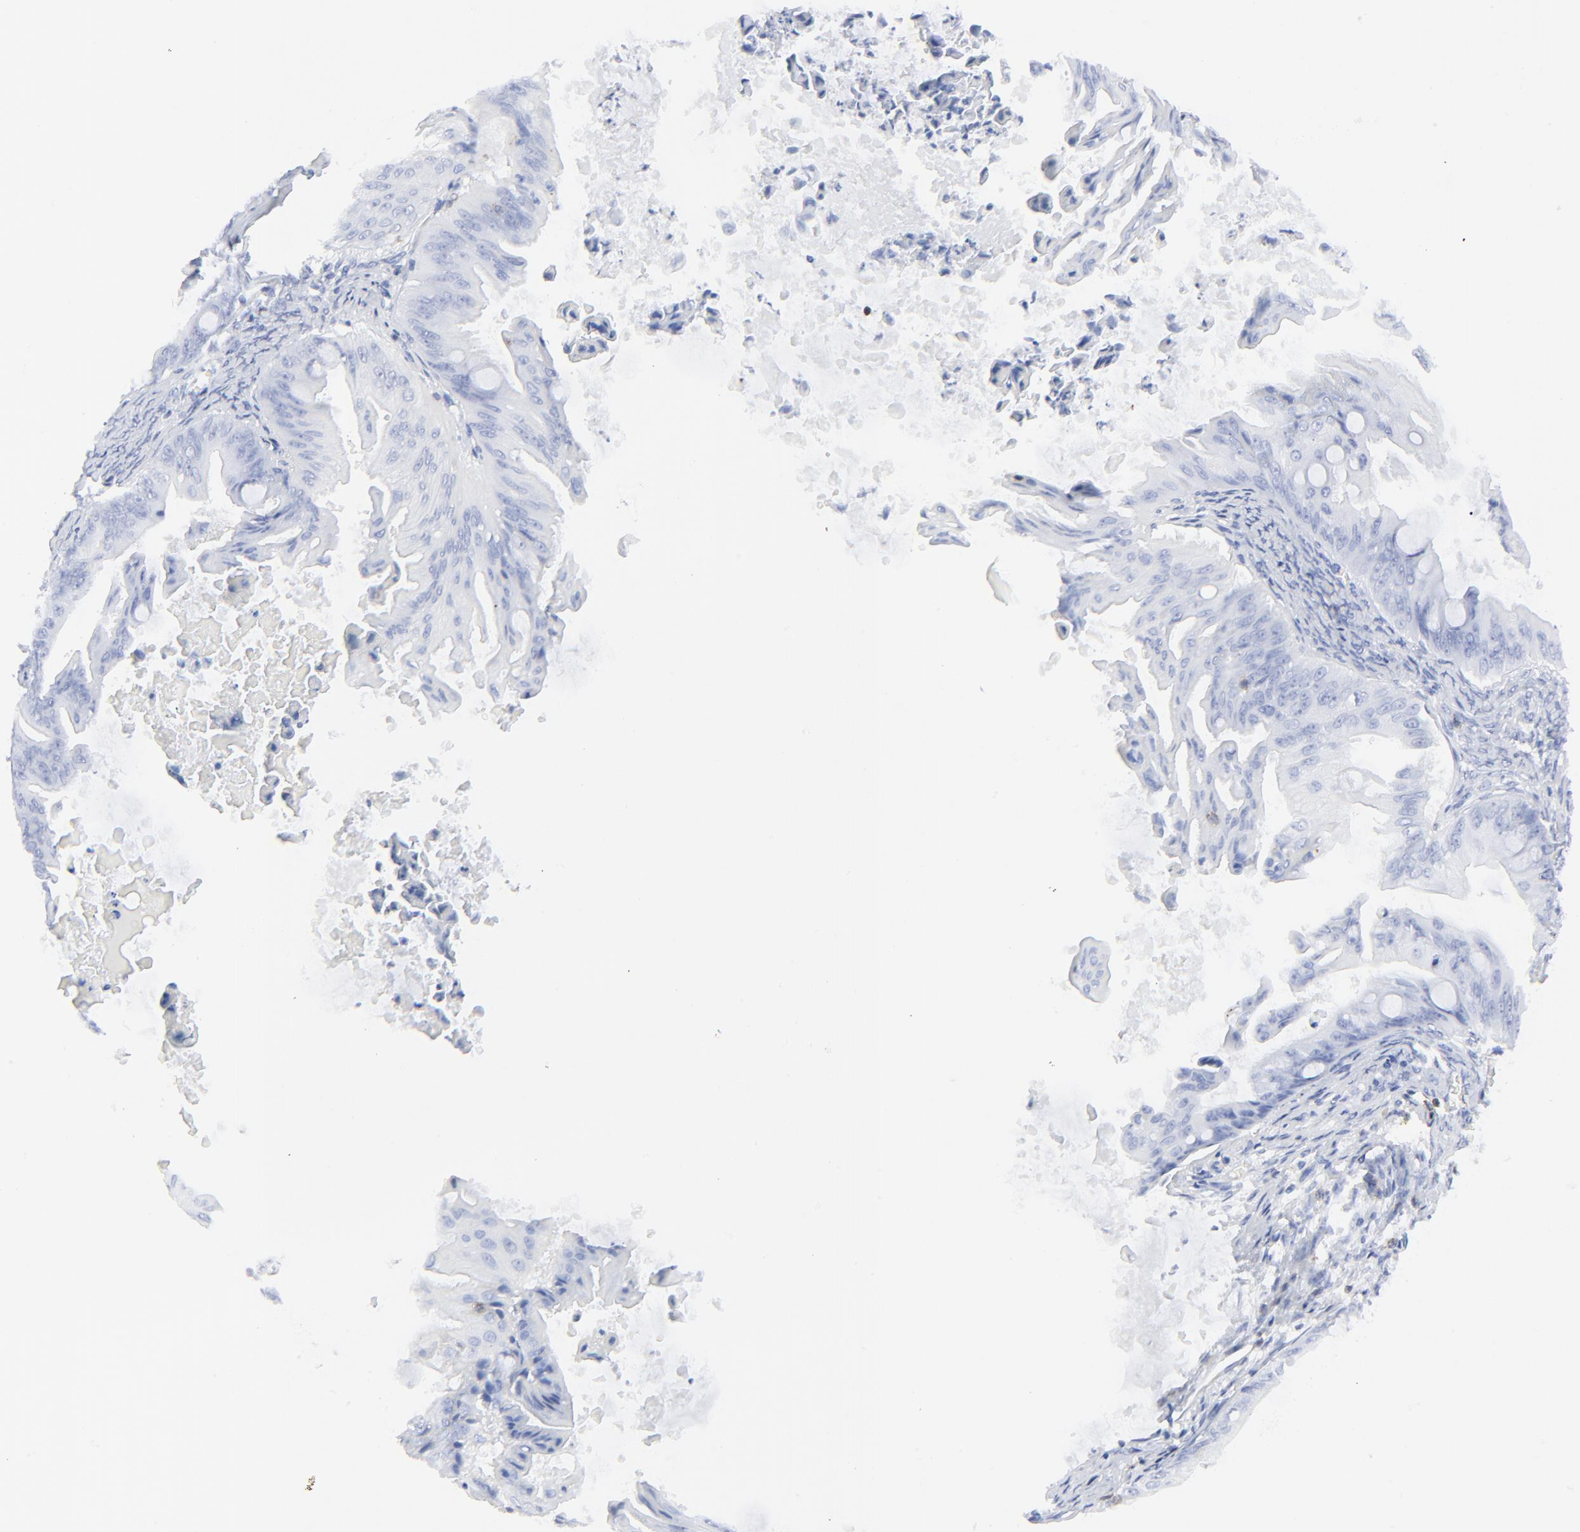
{"staining": {"intensity": "negative", "quantity": "none", "location": "none"}, "tissue": "ovarian cancer", "cell_type": "Tumor cells", "image_type": "cancer", "snomed": [{"axis": "morphology", "description": "Cystadenocarcinoma, mucinous, NOS"}, {"axis": "topography", "description": "Ovary"}], "caption": "DAB (3,3'-diaminobenzidine) immunohistochemical staining of ovarian cancer reveals no significant staining in tumor cells.", "gene": "LCK", "patient": {"sex": "female", "age": 37}}